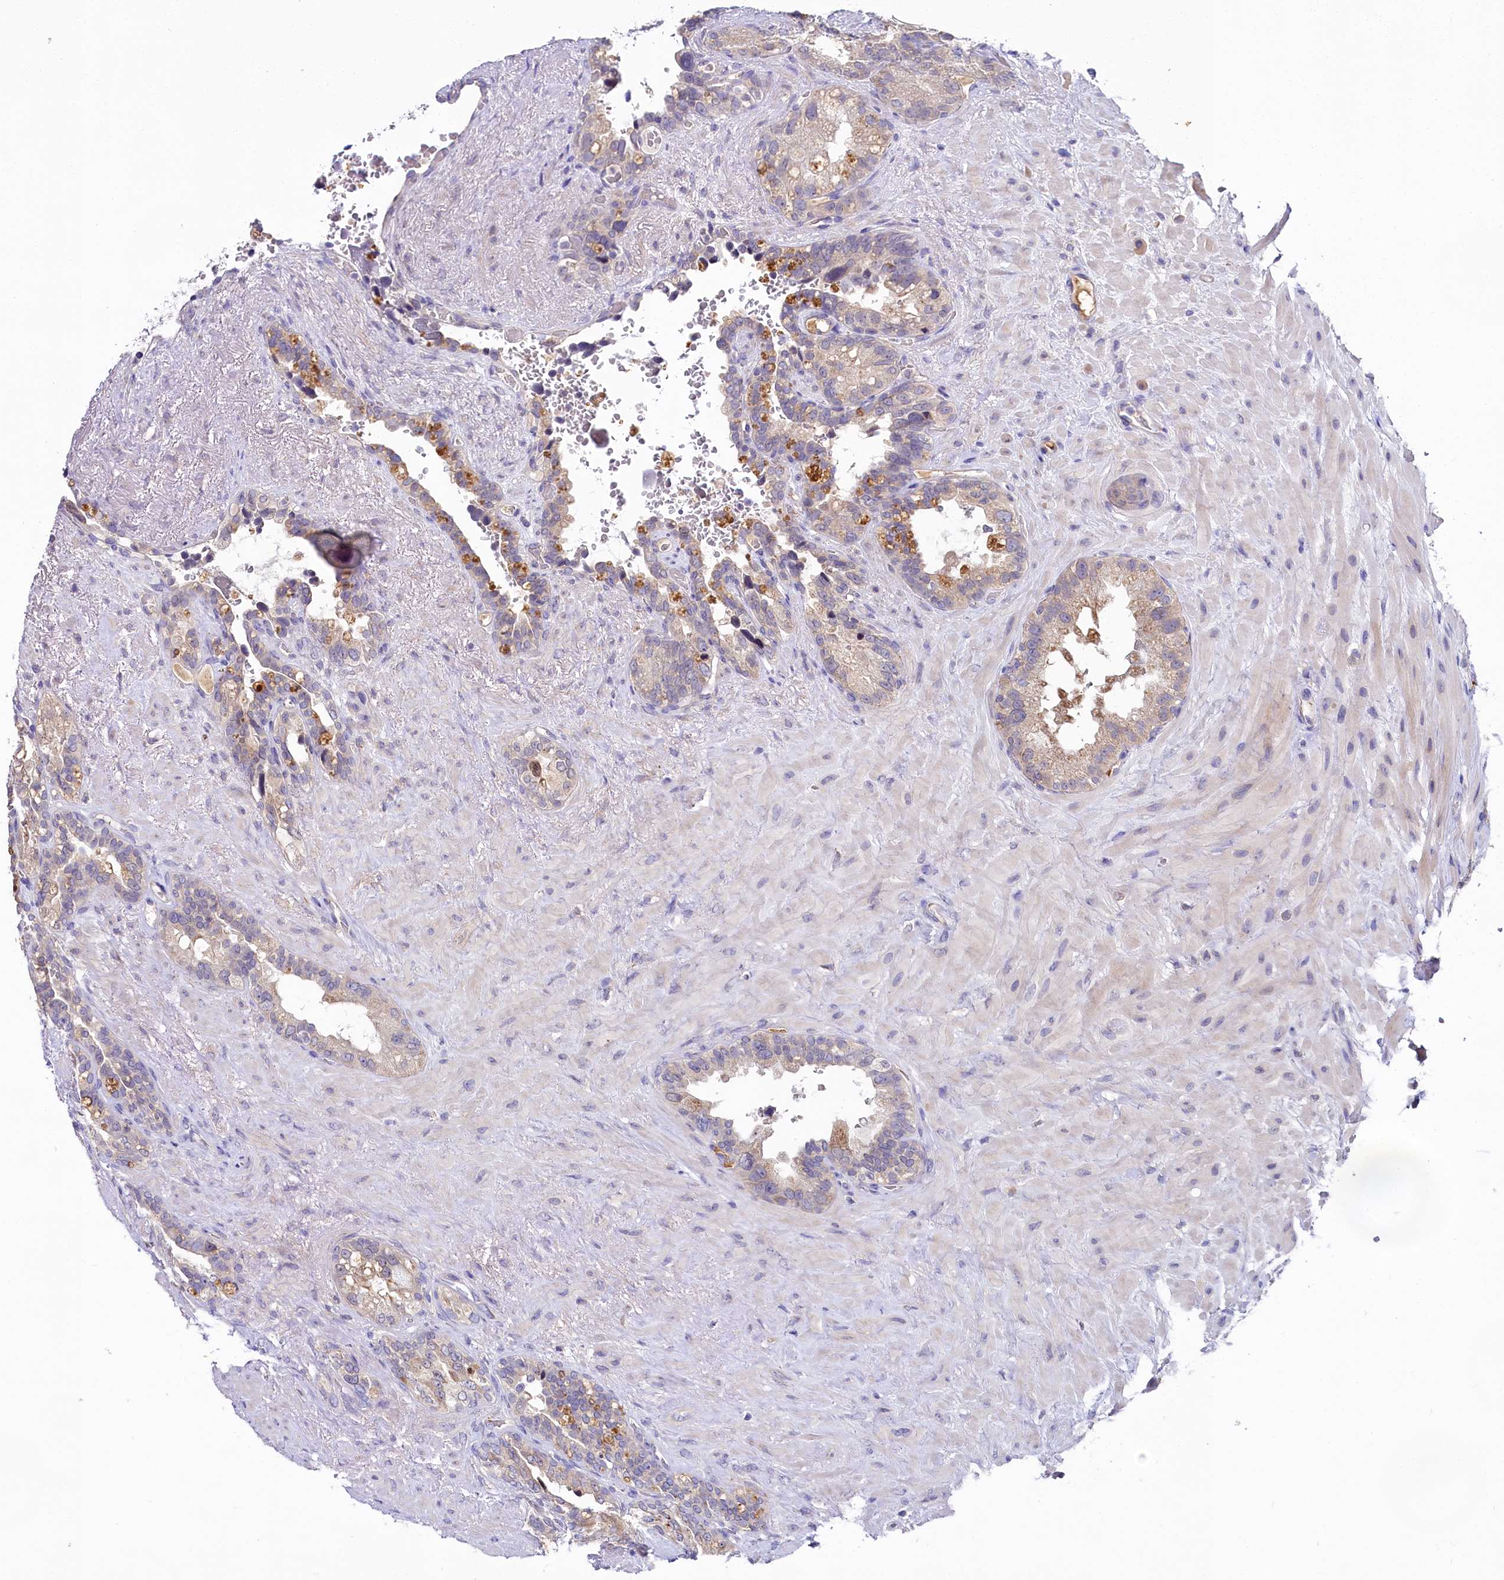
{"staining": {"intensity": "weak", "quantity": "<25%", "location": "cytoplasmic/membranous"}, "tissue": "seminal vesicle", "cell_type": "Glandular cells", "image_type": "normal", "snomed": [{"axis": "morphology", "description": "Normal tissue, NOS"}, {"axis": "topography", "description": "Seminal veicle"}], "caption": "This histopathology image is of unremarkable seminal vesicle stained with immunohistochemistry to label a protein in brown with the nuclei are counter-stained blue. There is no staining in glandular cells.", "gene": "SPINK9", "patient": {"sex": "male", "age": 80}}